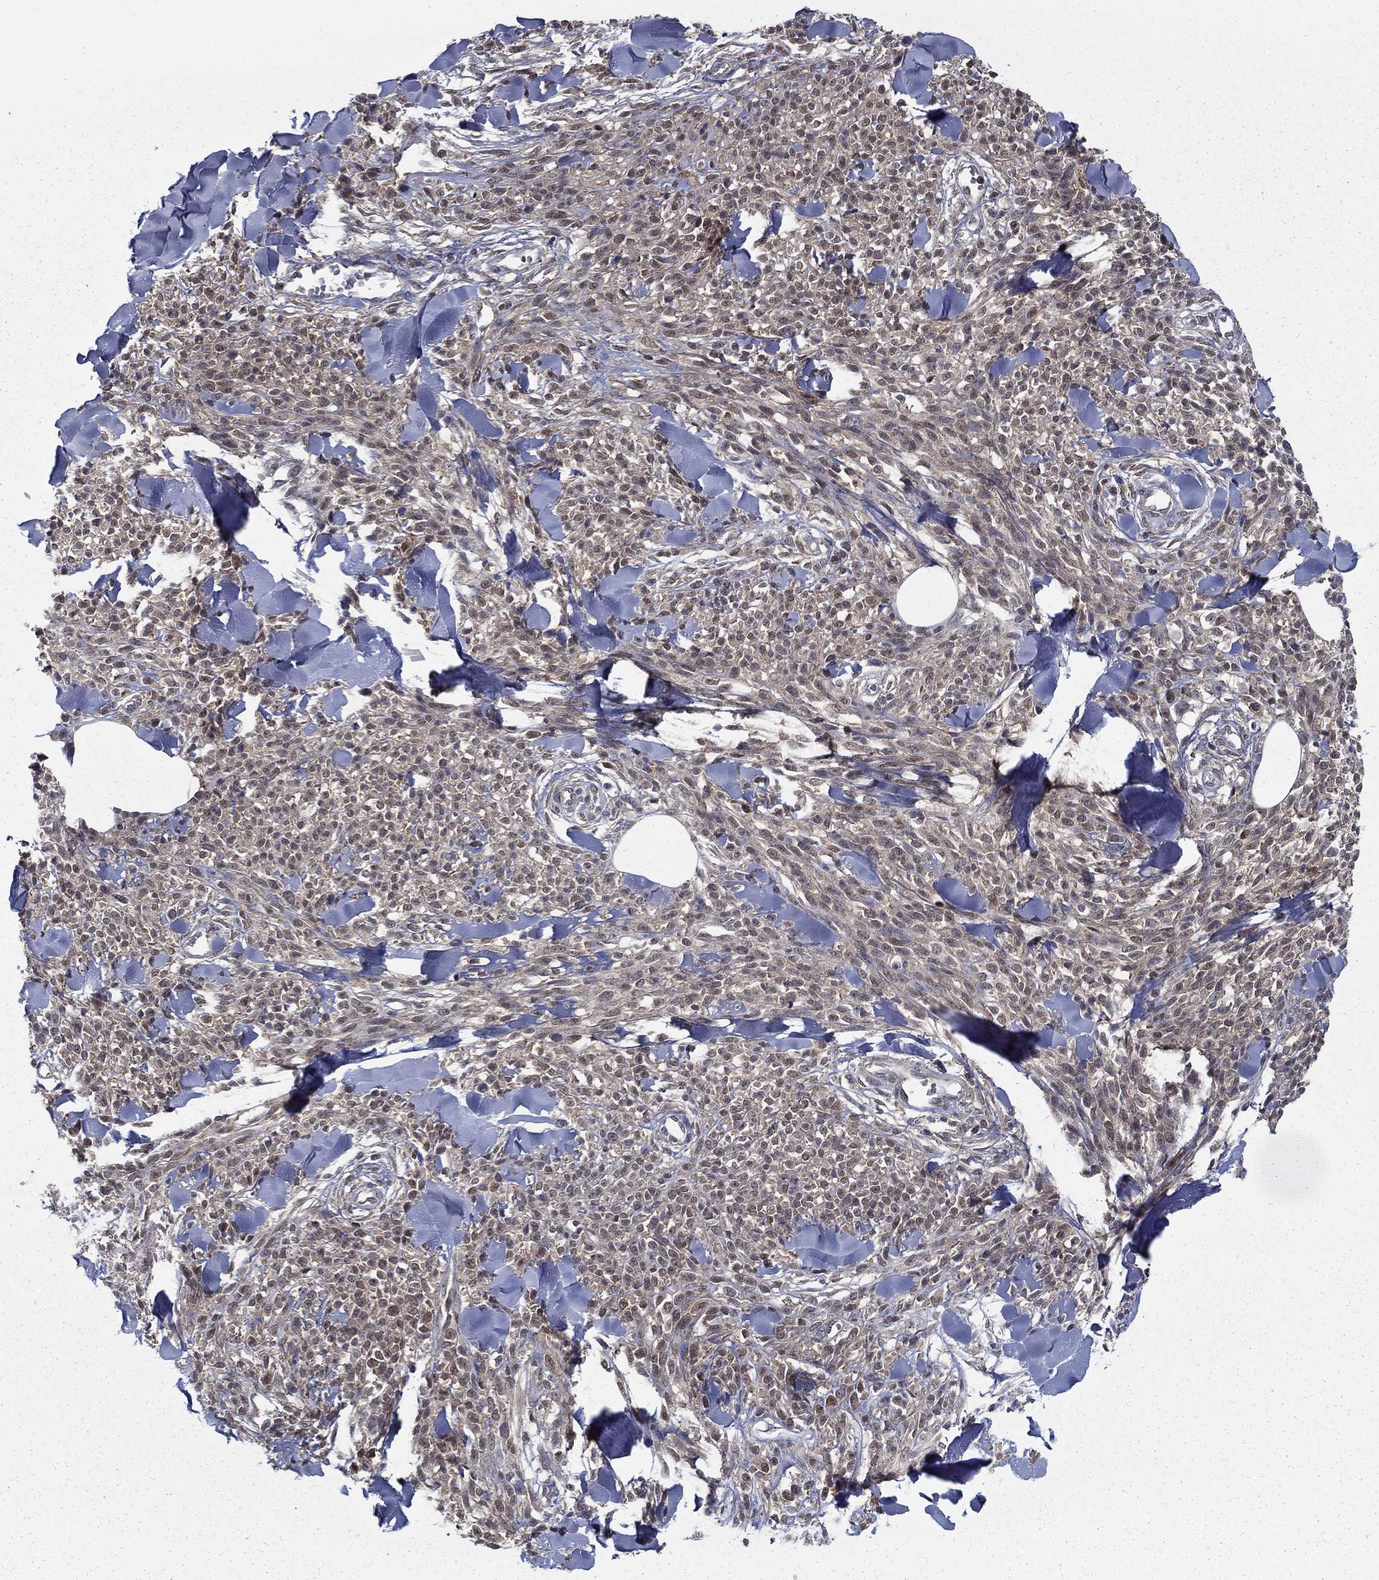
{"staining": {"intensity": "weak", "quantity": "25%-75%", "location": "cytoplasmic/membranous,nuclear"}, "tissue": "melanoma", "cell_type": "Tumor cells", "image_type": "cancer", "snomed": [{"axis": "morphology", "description": "Malignant melanoma, NOS"}, {"axis": "topography", "description": "Skin"}, {"axis": "topography", "description": "Skin of trunk"}], "caption": "The histopathology image exhibits immunohistochemical staining of melanoma. There is weak cytoplasmic/membranous and nuclear staining is present in approximately 25%-75% of tumor cells.", "gene": "NIT2", "patient": {"sex": "male", "age": 74}}